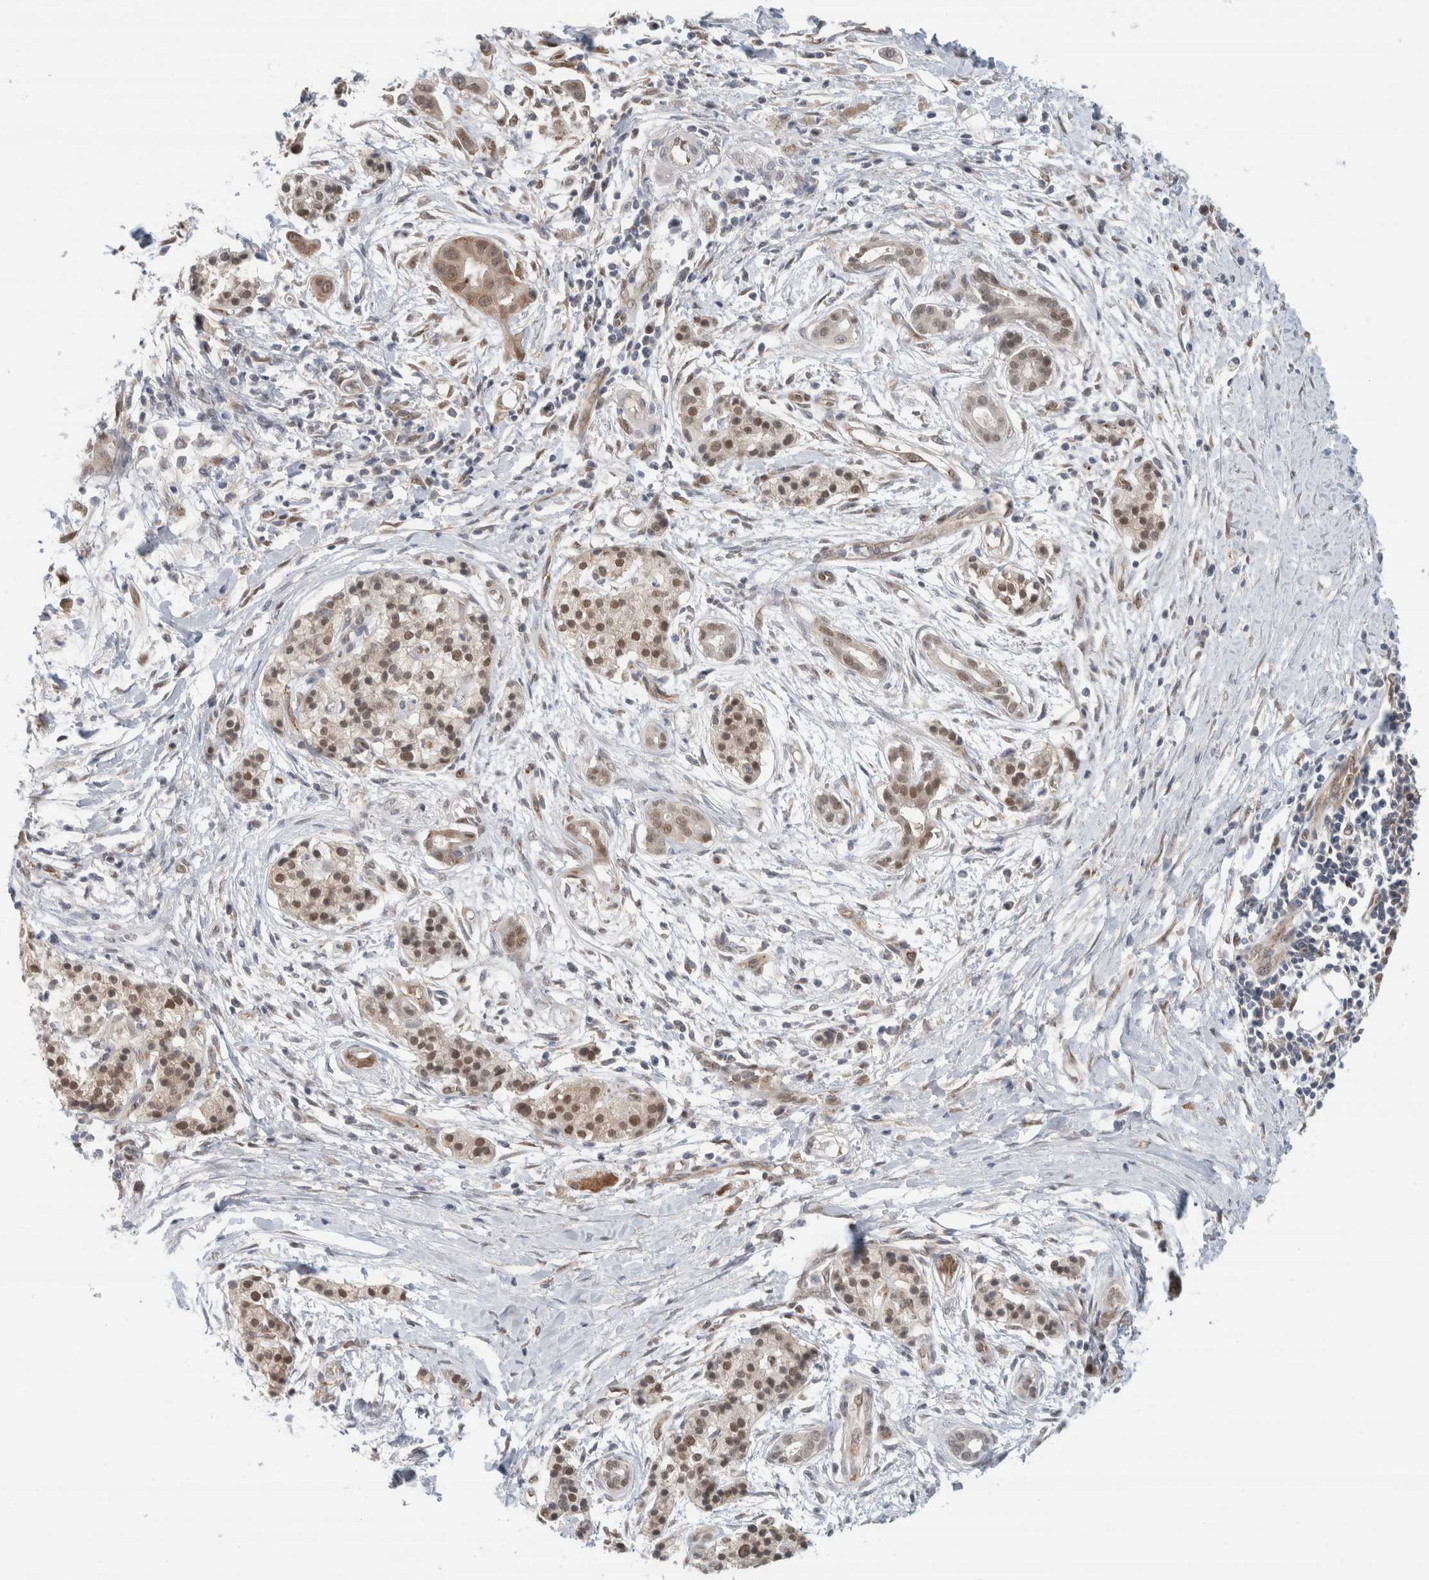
{"staining": {"intensity": "weak", "quantity": "<25%", "location": "nuclear"}, "tissue": "pancreatic cancer", "cell_type": "Tumor cells", "image_type": "cancer", "snomed": [{"axis": "morphology", "description": "Adenocarcinoma, NOS"}, {"axis": "topography", "description": "Pancreas"}], "caption": "High magnification brightfield microscopy of pancreatic cancer stained with DAB (3,3'-diaminobenzidine) (brown) and counterstained with hematoxylin (blue): tumor cells show no significant positivity.", "gene": "EIF4G3", "patient": {"sex": "male", "age": 59}}